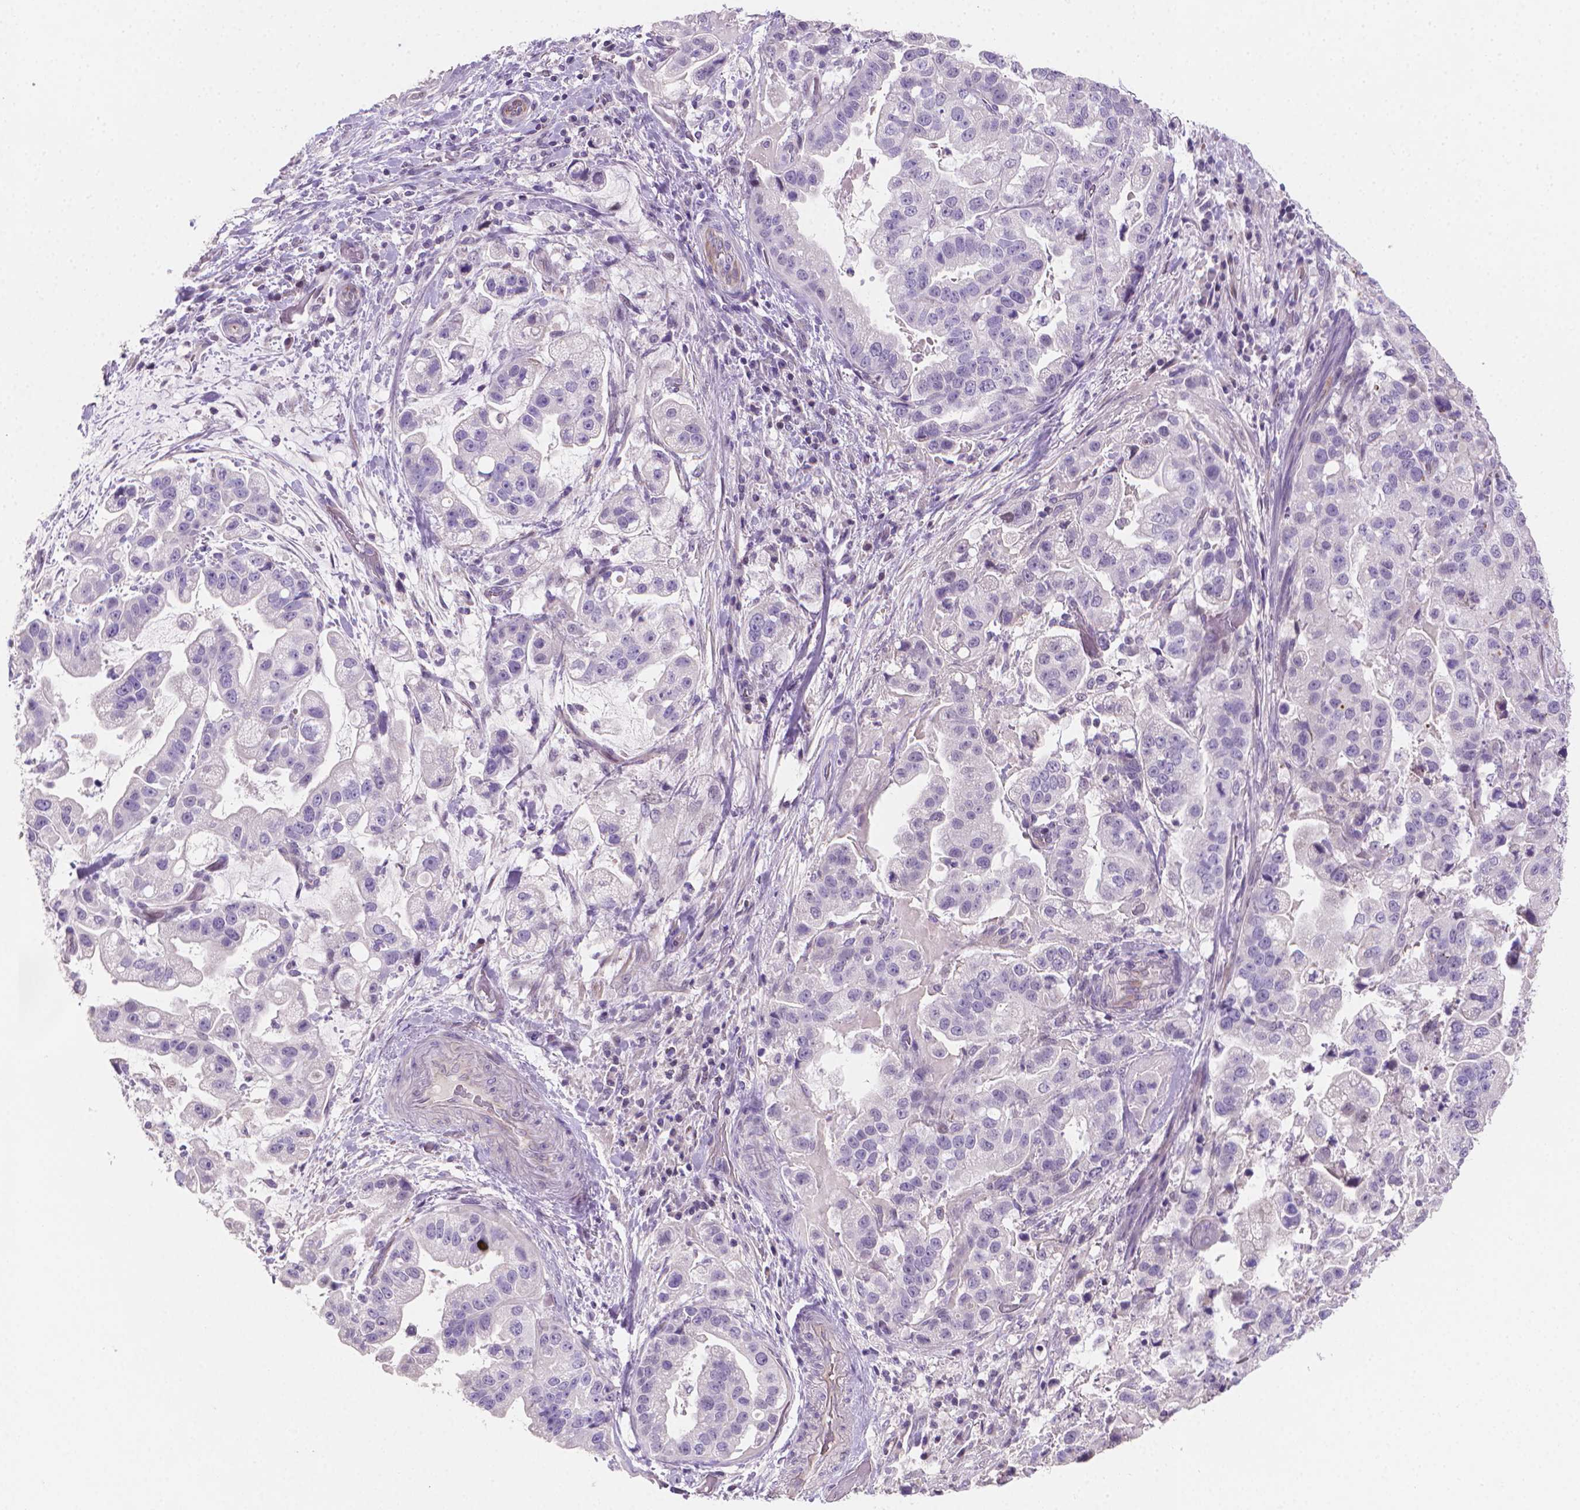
{"staining": {"intensity": "negative", "quantity": "none", "location": "none"}, "tissue": "stomach cancer", "cell_type": "Tumor cells", "image_type": "cancer", "snomed": [{"axis": "morphology", "description": "Adenocarcinoma, NOS"}, {"axis": "topography", "description": "Stomach"}], "caption": "A histopathology image of stomach adenocarcinoma stained for a protein reveals no brown staining in tumor cells.", "gene": "CLXN", "patient": {"sex": "male", "age": 59}}